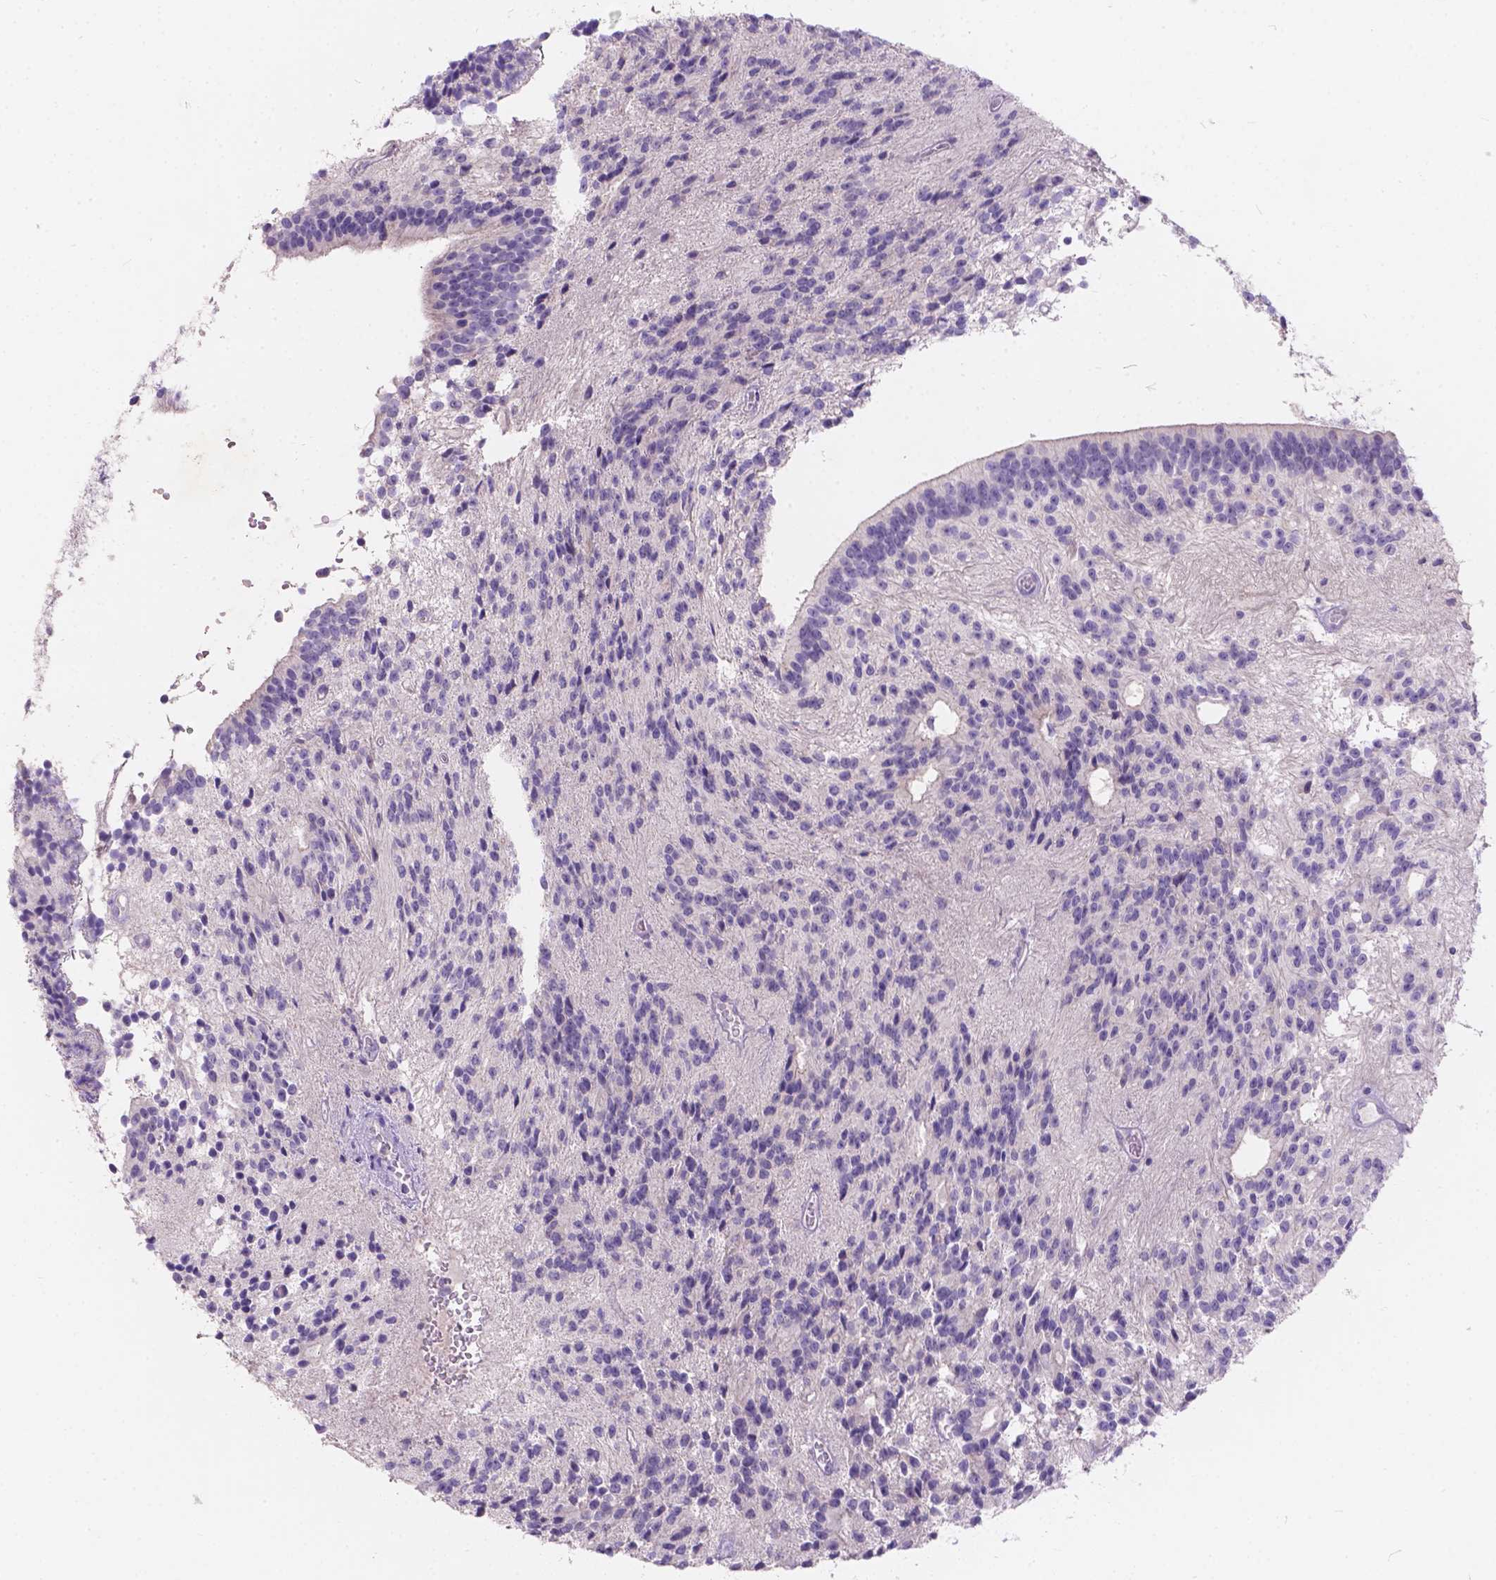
{"staining": {"intensity": "negative", "quantity": "none", "location": "none"}, "tissue": "glioma", "cell_type": "Tumor cells", "image_type": "cancer", "snomed": [{"axis": "morphology", "description": "Glioma, malignant, Low grade"}, {"axis": "topography", "description": "Brain"}], "caption": "Image shows no protein expression in tumor cells of malignant glioma (low-grade) tissue. (DAB (3,3'-diaminobenzidine) immunohistochemistry (IHC), high magnification).", "gene": "PEX11G", "patient": {"sex": "male", "age": 31}}